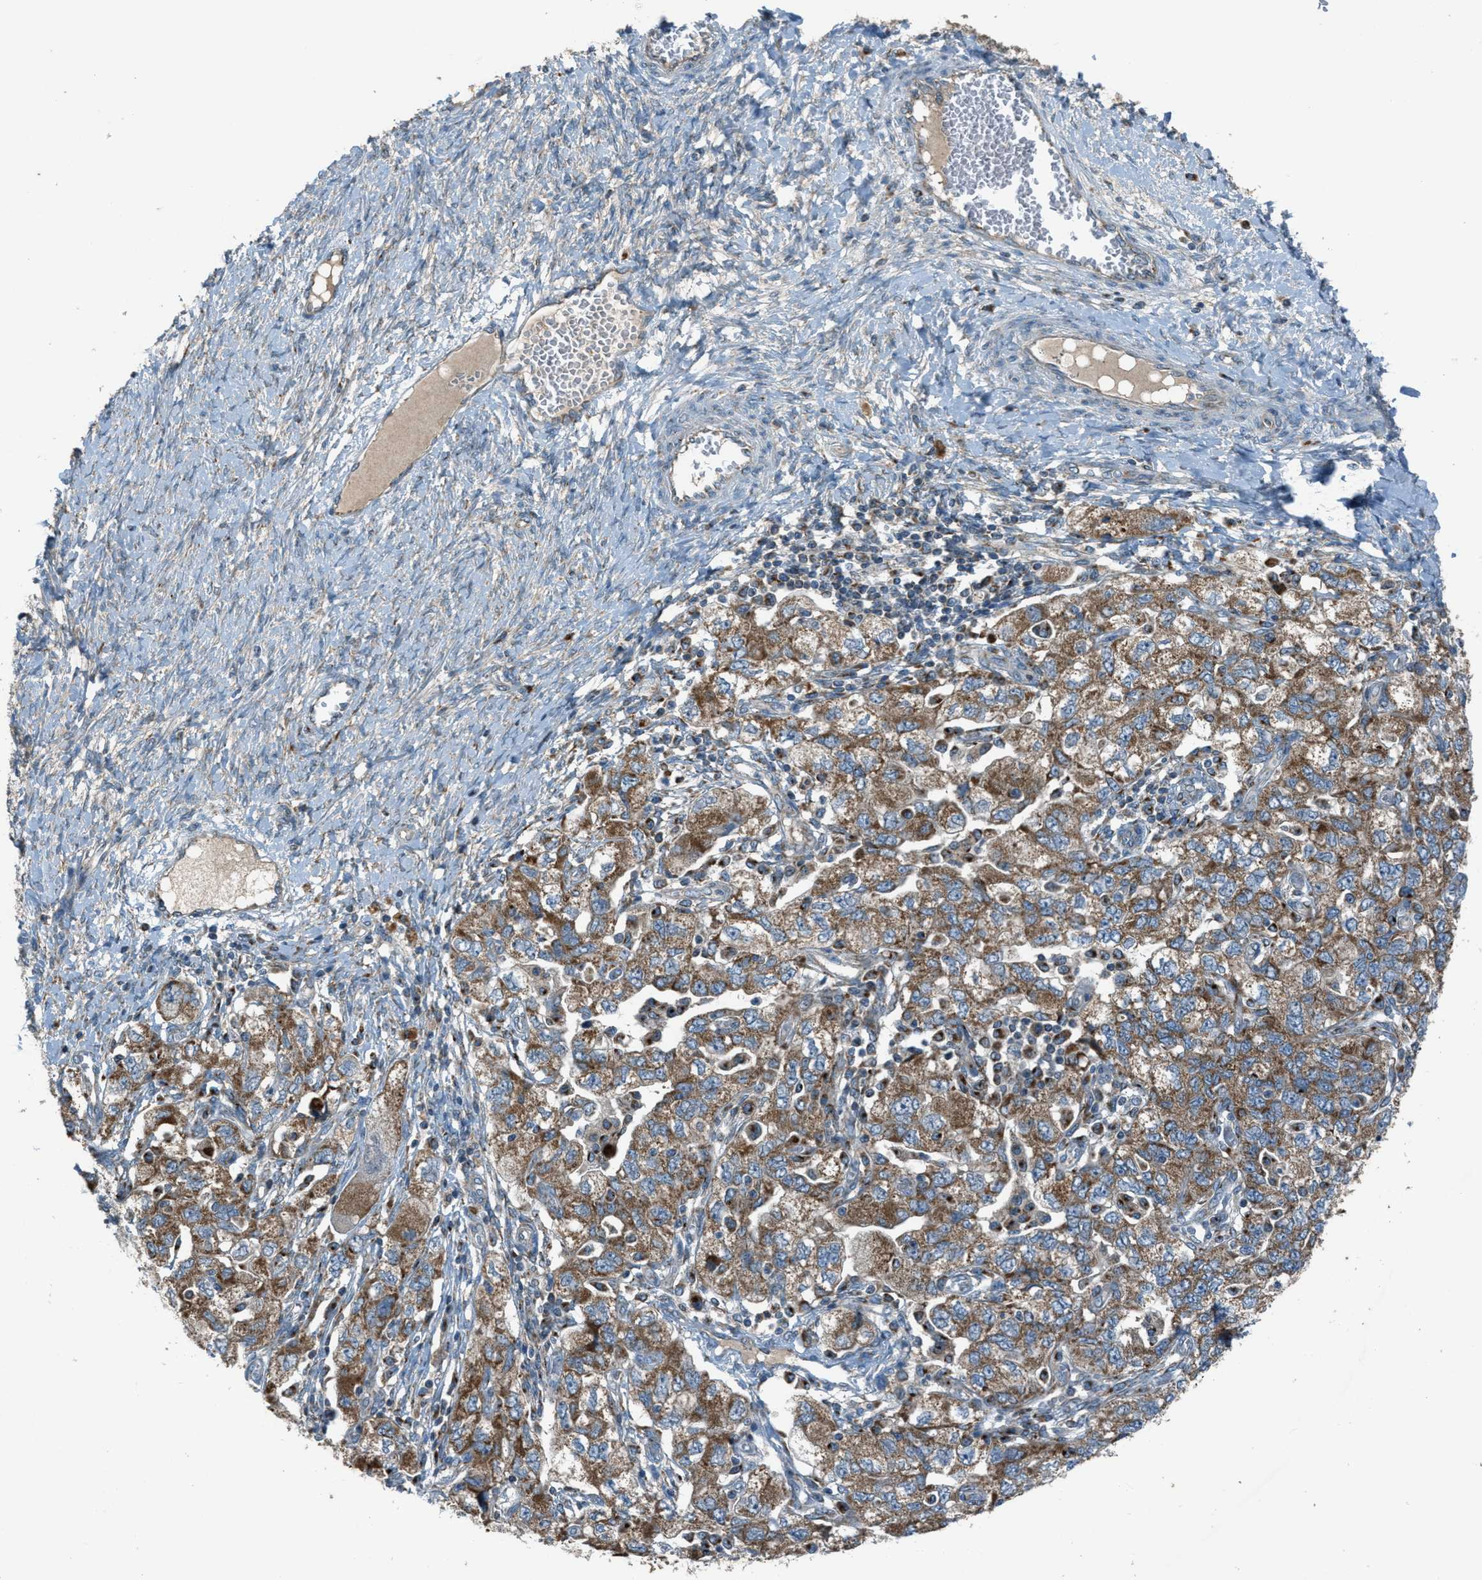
{"staining": {"intensity": "moderate", "quantity": ">75%", "location": "cytoplasmic/membranous"}, "tissue": "ovarian cancer", "cell_type": "Tumor cells", "image_type": "cancer", "snomed": [{"axis": "morphology", "description": "Carcinoma, NOS"}, {"axis": "morphology", "description": "Cystadenocarcinoma, serous, NOS"}, {"axis": "topography", "description": "Ovary"}], "caption": "An image showing moderate cytoplasmic/membranous positivity in about >75% of tumor cells in ovarian cancer (serous cystadenocarcinoma), as visualized by brown immunohistochemical staining.", "gene": "BCKDK", "patient": {"sex": "female", "age": 69}}